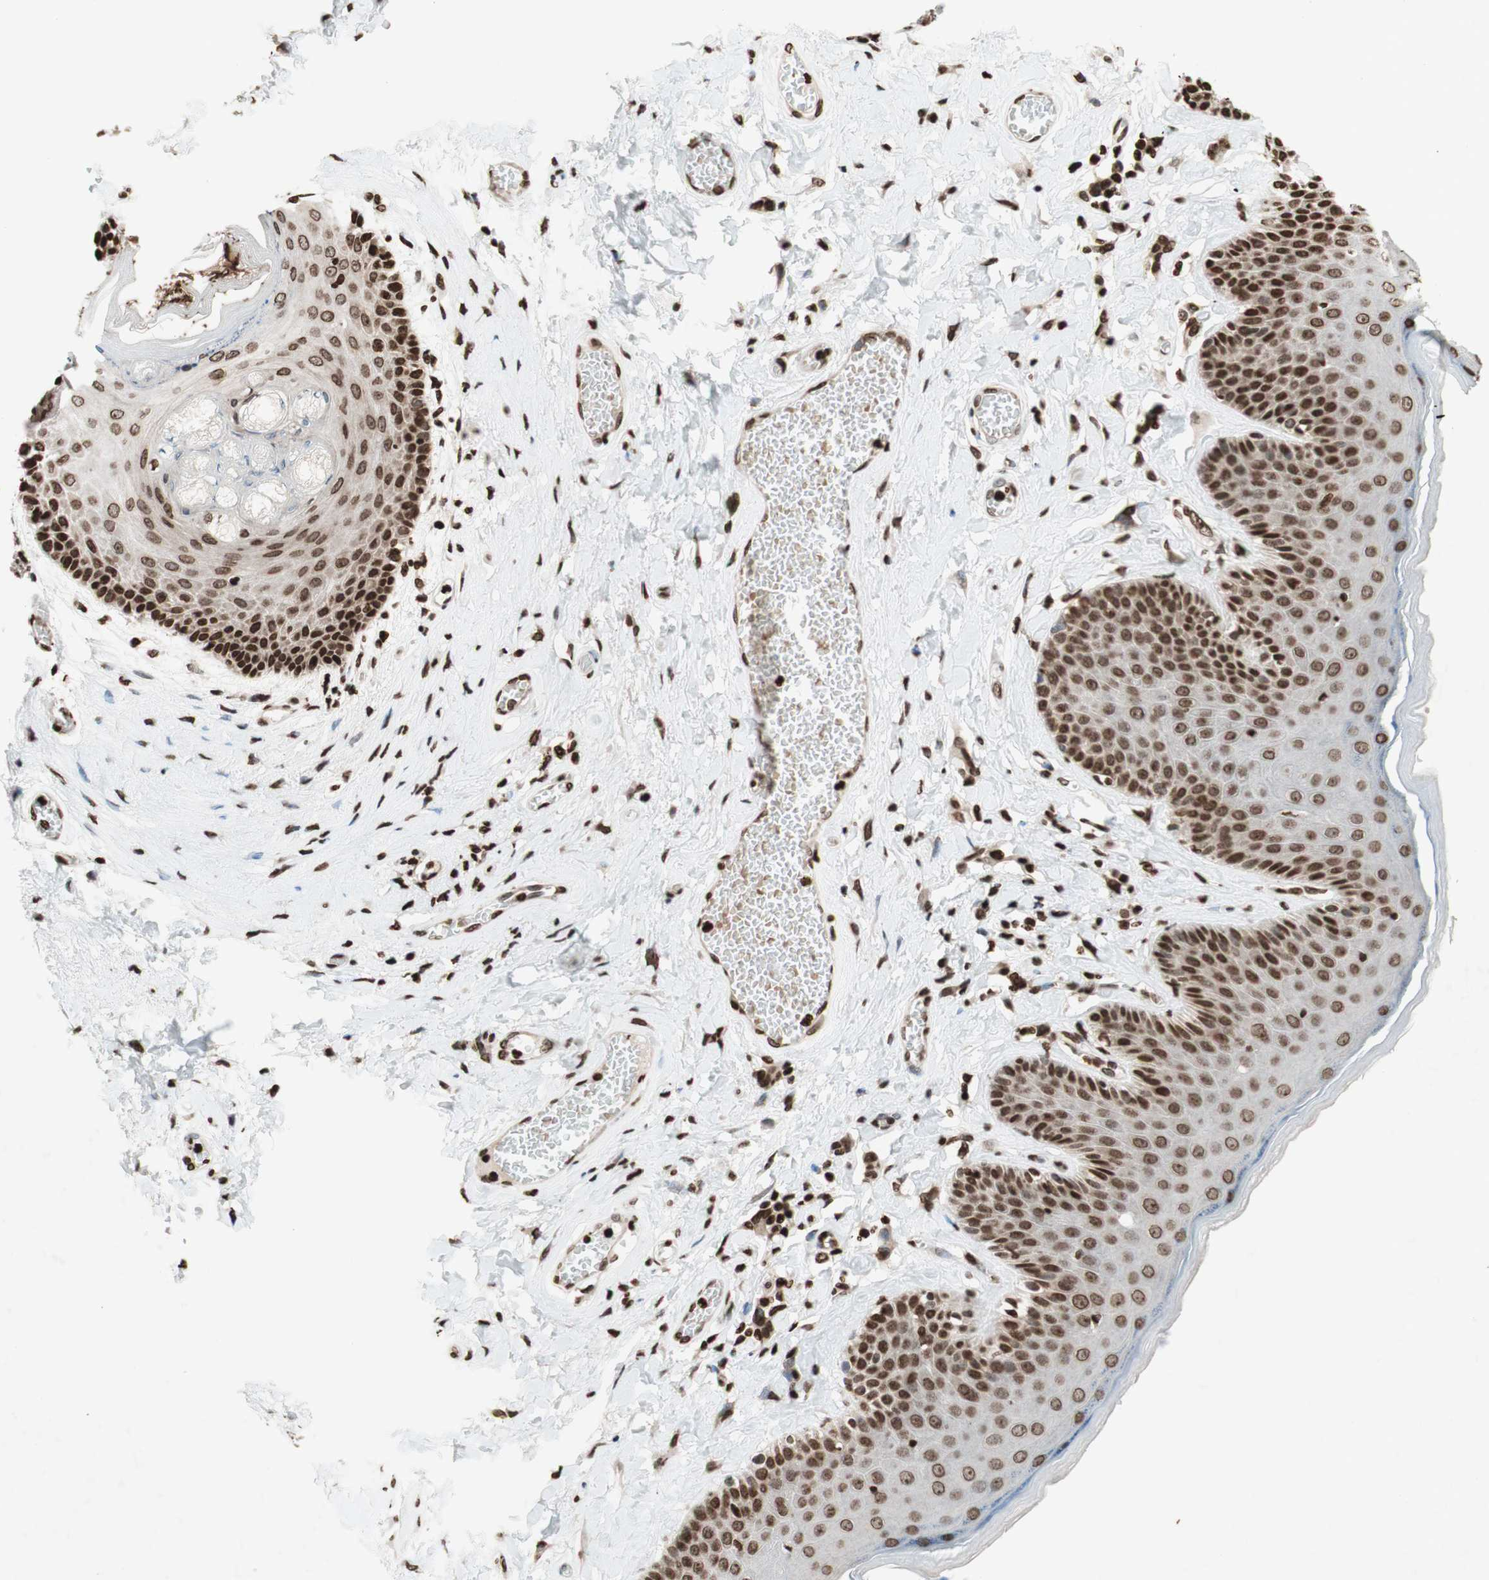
{"staining": {"intensity": "strong", "quantity": ">75%", "location": "nuclear"}, "tissue": "skin", "cell_type": "Epidermal cells", "image_type": "normal", "snomed": [{"axis": "morphology", "description": "Normal tissue, NOS"}, {"axis": "topography", "description": "Anal"}], "caption": "Strong nuclear protein positivity is seen in about >75% of epidermal cells in skin. (Stains: DAB (3,3'-diaminobenzidine) in brown, nuclei in blue, Microscopy: brightfield microscopy at high magnification).", "gene": "NCOA3", "patient": {"sex": "male", "age": 69}}